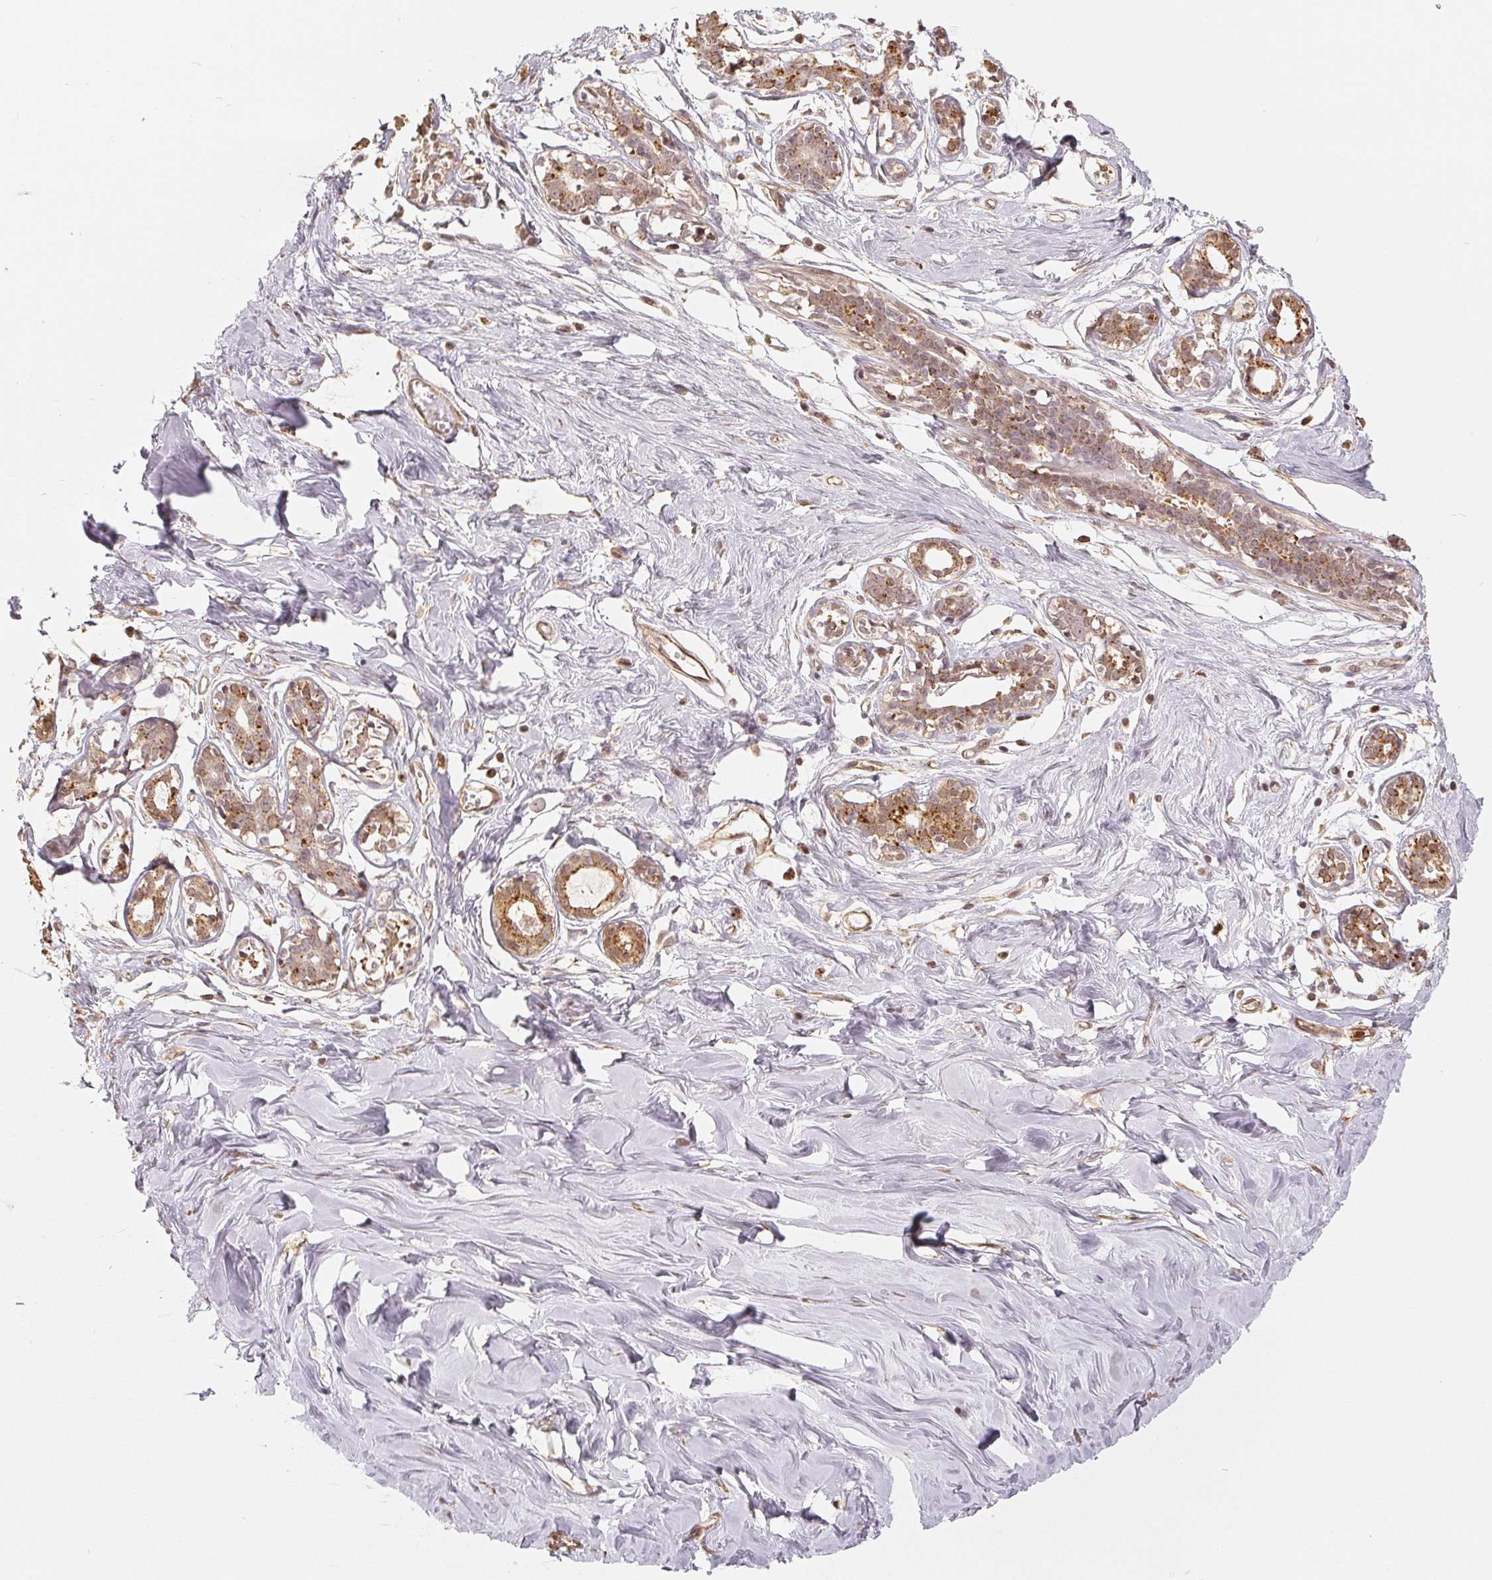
{"staining": {"intensity": "moderate", "quantity": "<25%", "location": "nuclear"}, "tissue": "breast", "cell_type": "Adipocytes", "image_type": "normal", "snomed": [{"axis": "morphology", "description": "Normal tissue, NOS"}, {"axis": "topography", "description": "Breast"}], "caption": "Breast stained with IHC reveals moderate nuclear positivity in approximately <25% of adipocytes.", "gene": "GUSB", "patient": {"sex": "female", "age": 27}}